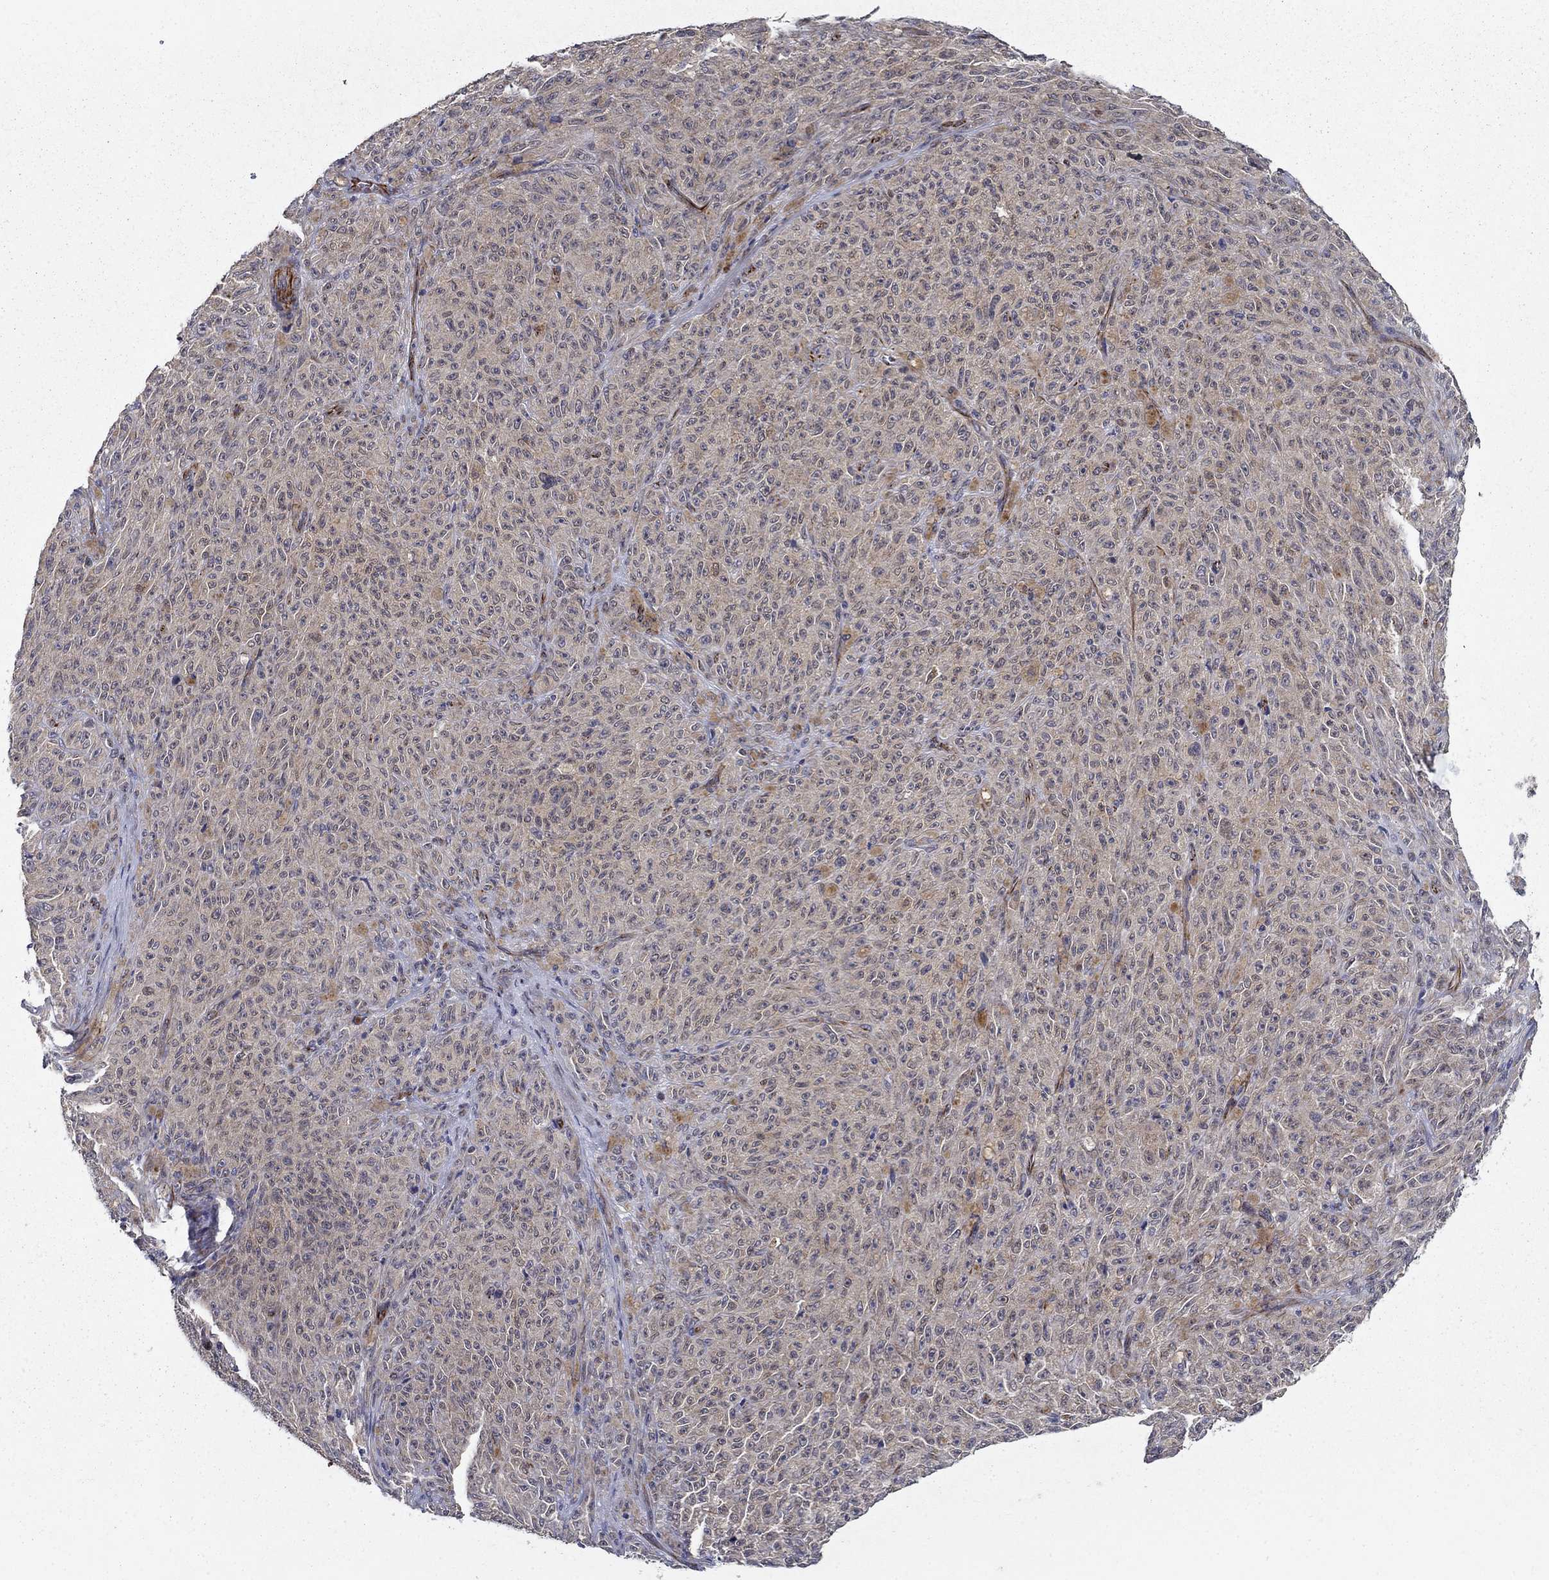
{"staining": {"intensity": "weak", "quantity": "25%-75%", "location": "cytoplasmic/membranous"}, "tissue": "melanoma", "cell_type": "Tumor cells", "image_type": "cancer", "snomed": [{"axis": "morphology", "description": "Malignant melanoma, NOS"}, {"axis": "topography", "description": "Skin"}], "caption": "A high-resolution image shows IHC staining of melanoma, which exhibits weak cytoplasmic/membranous expression in about 25%-75% of tumor cells.", "gene": "LACTB2", "patient": {"sex": "female", "age": 82}}